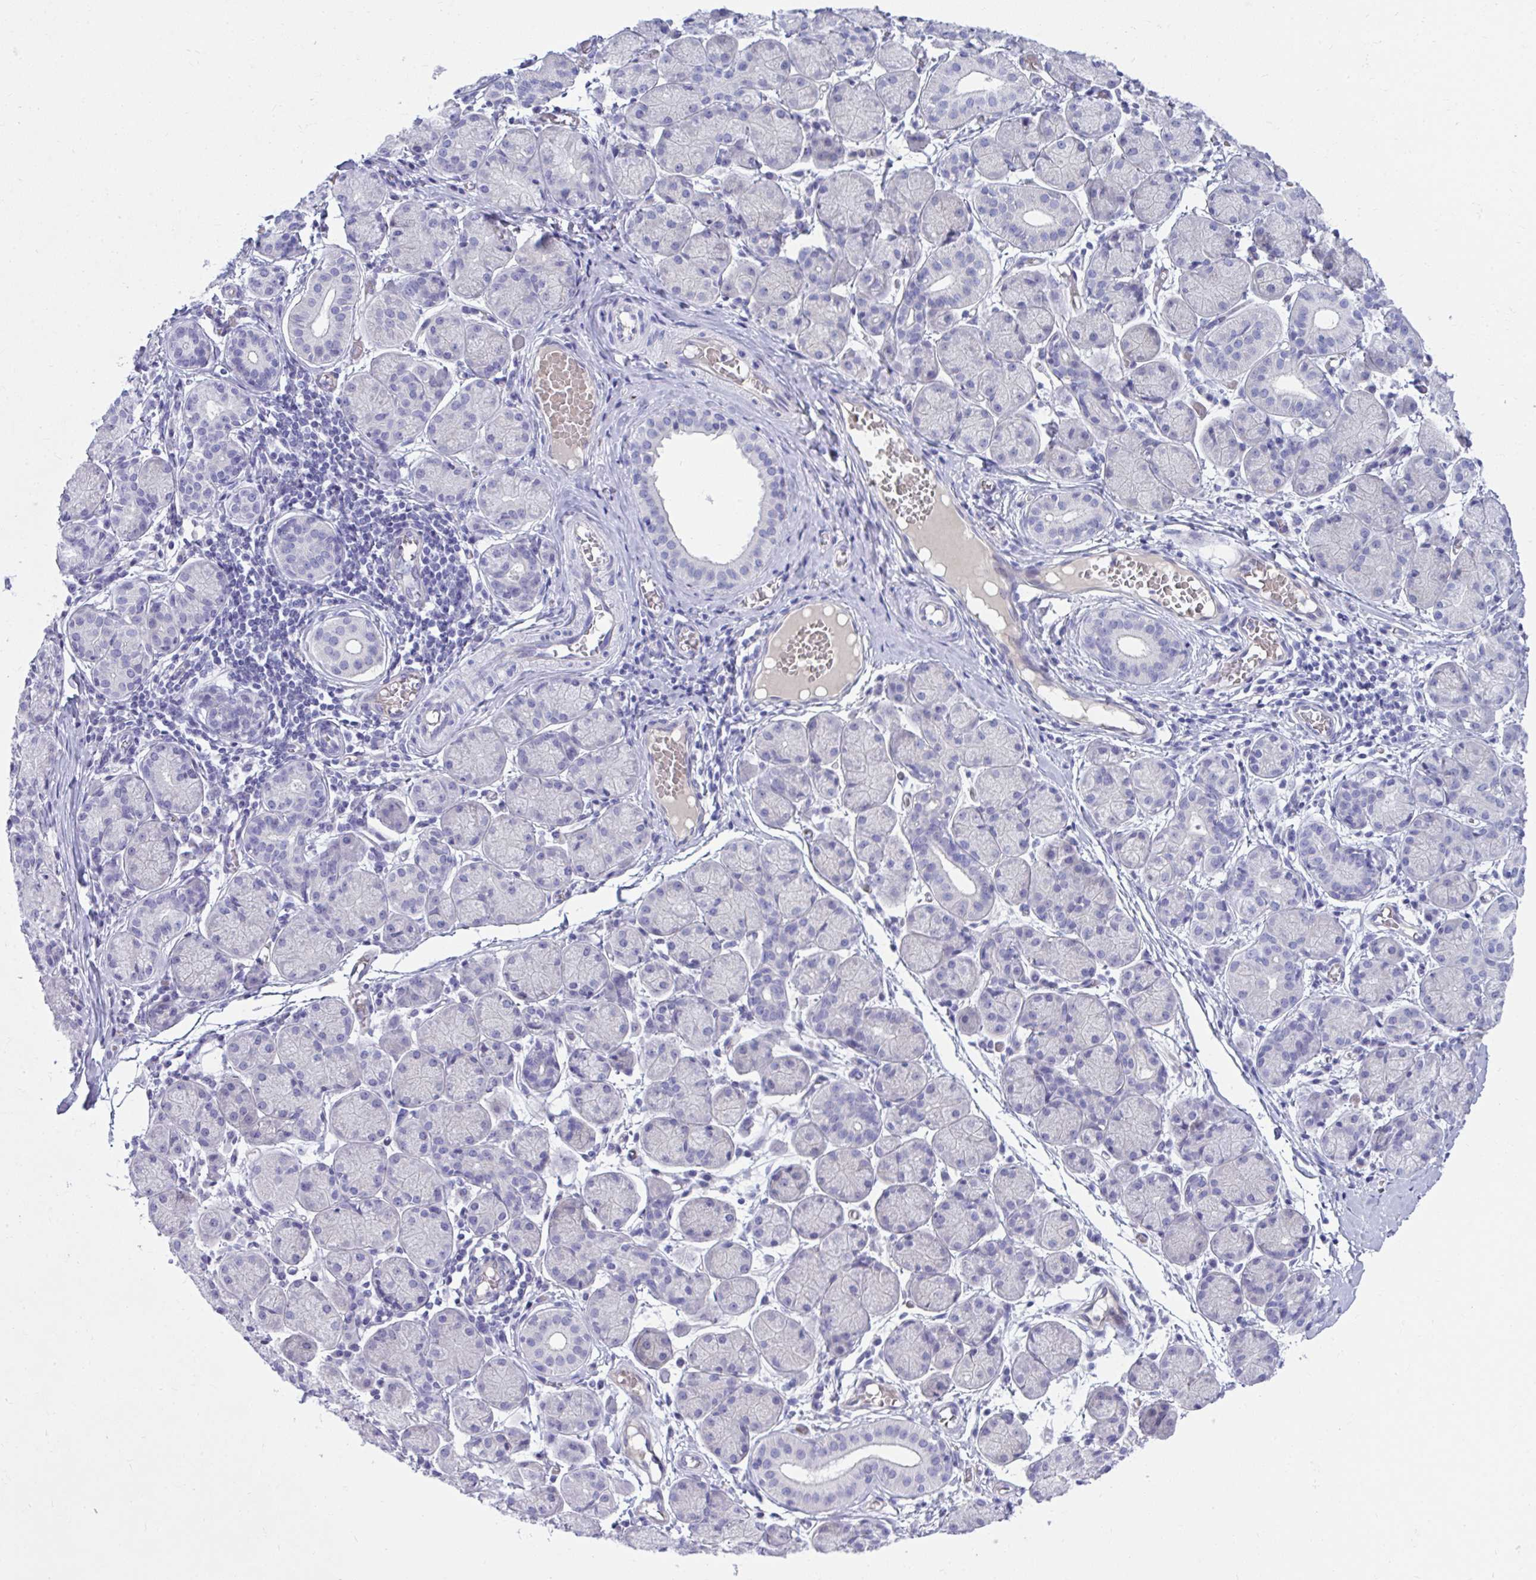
{"staining": {"intensity": "negative", "quantity": "none", "location": "none"}, "tissue": "salivary gland", "cell_type": "Glandular cells", "image_type": "normal", "snomed": [{"axis": "morphology", "description": "Normal tissue, NOS"}, {"axis": "topography", "description": "Salivary gland"}], "caption": "Micrograph shows no protein expression in glandular cells of normal salivary gland.", "gene": "LRRC36", "patient": {"sex": "female", "age": 24}}